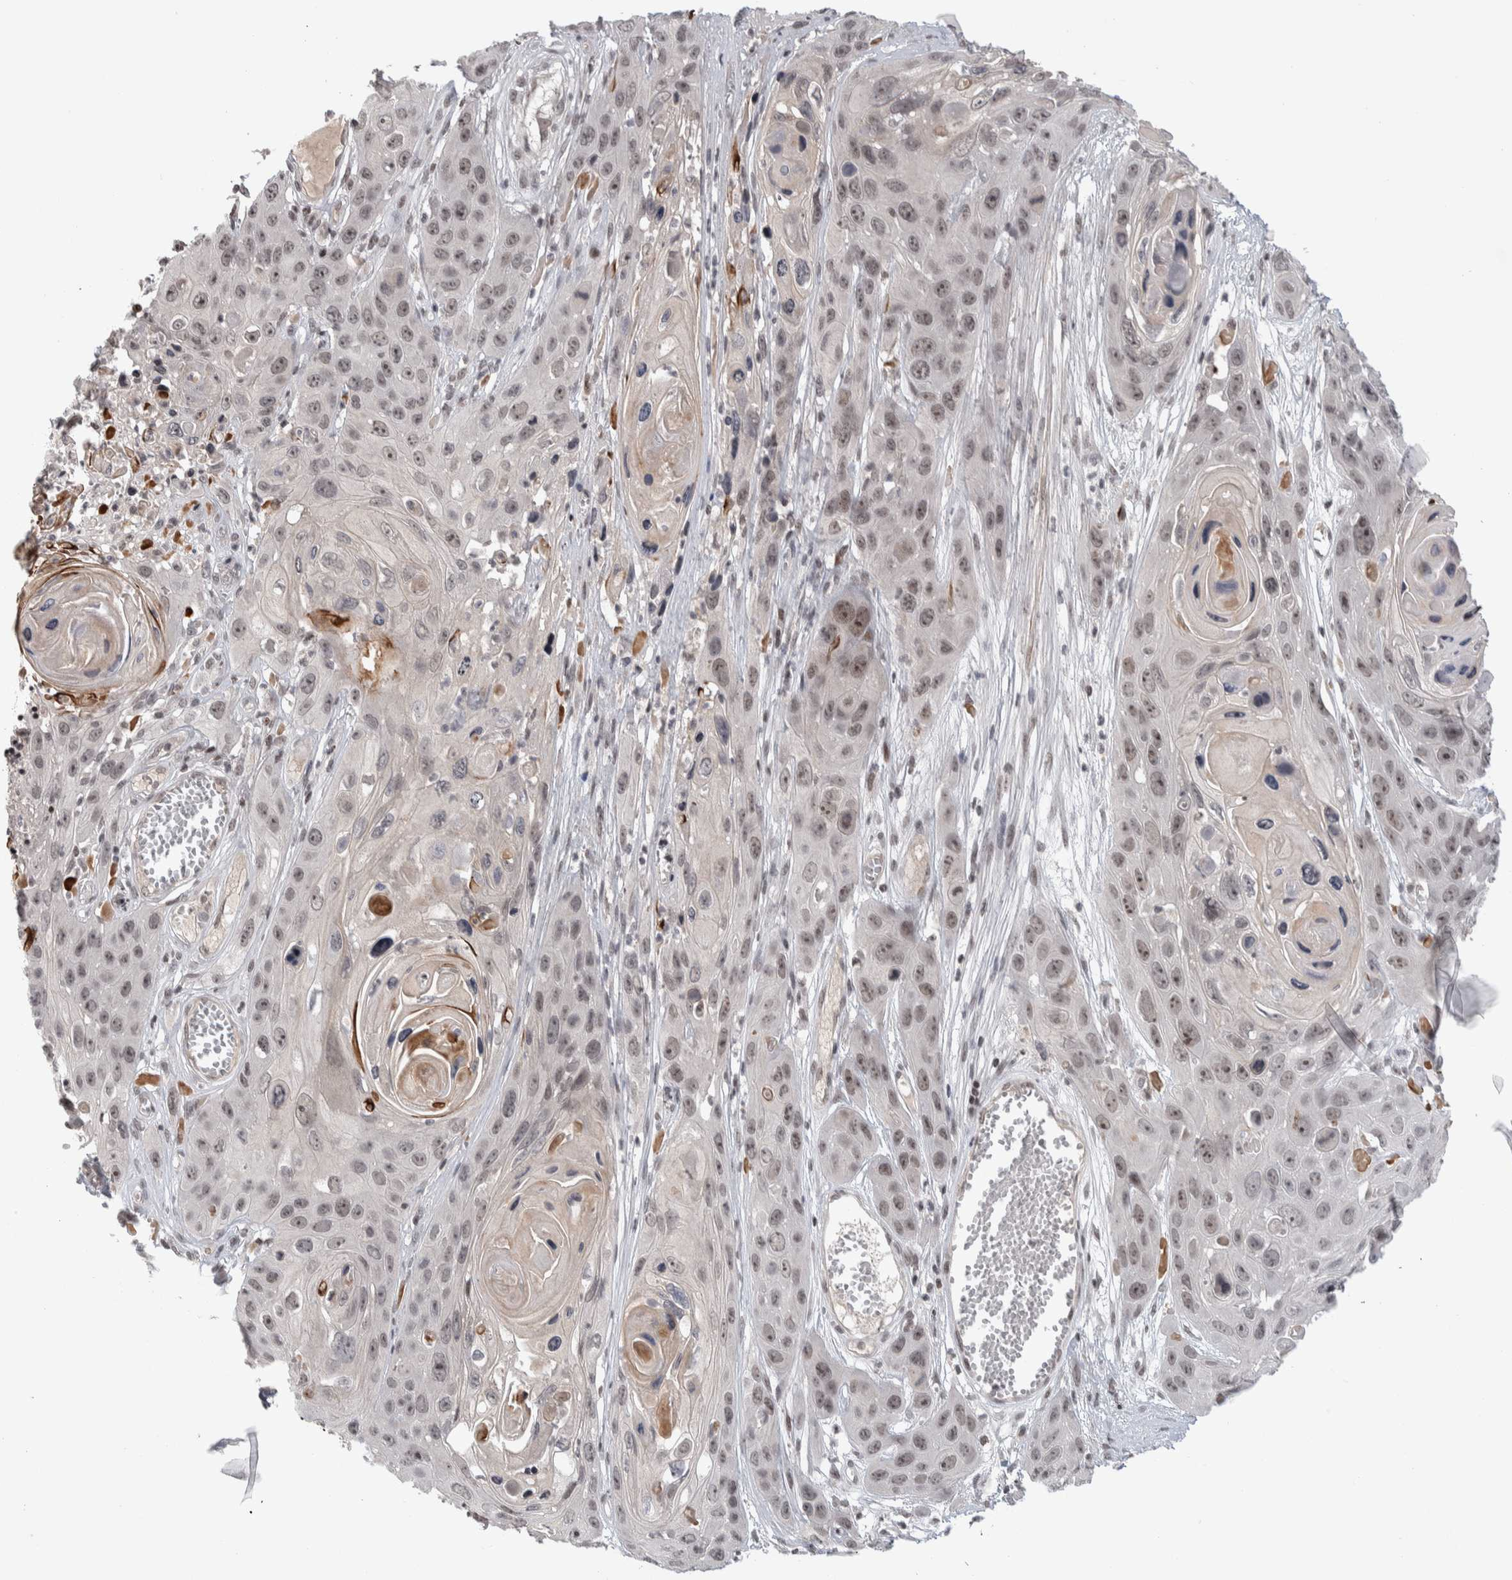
{"staining": {"intensity": "weak", "quantity": ">75%", "location": "nuclear"}, "tissue": "skin cancer", "cell_type": "Tumor cells", "image_type": "cancer", "snomed": [{"axis": "morphology", "description": "Squamous cell carcinoma, NOS"}, {"axis": "topography", "description": "Skin"}], "caption": "Immunohistochemistry (IHC) micrograph of neoplastic tissue: skin cancer (squamous cell carcinoma) stained using immunohistochemistry exhibits low levels of weak protein expression localized specifically in the nuclear of tumor cells, appearing as a nuclear brown color.", "gene": "ZSCAN21", "patient": {"sex": "male", "age": 55}}